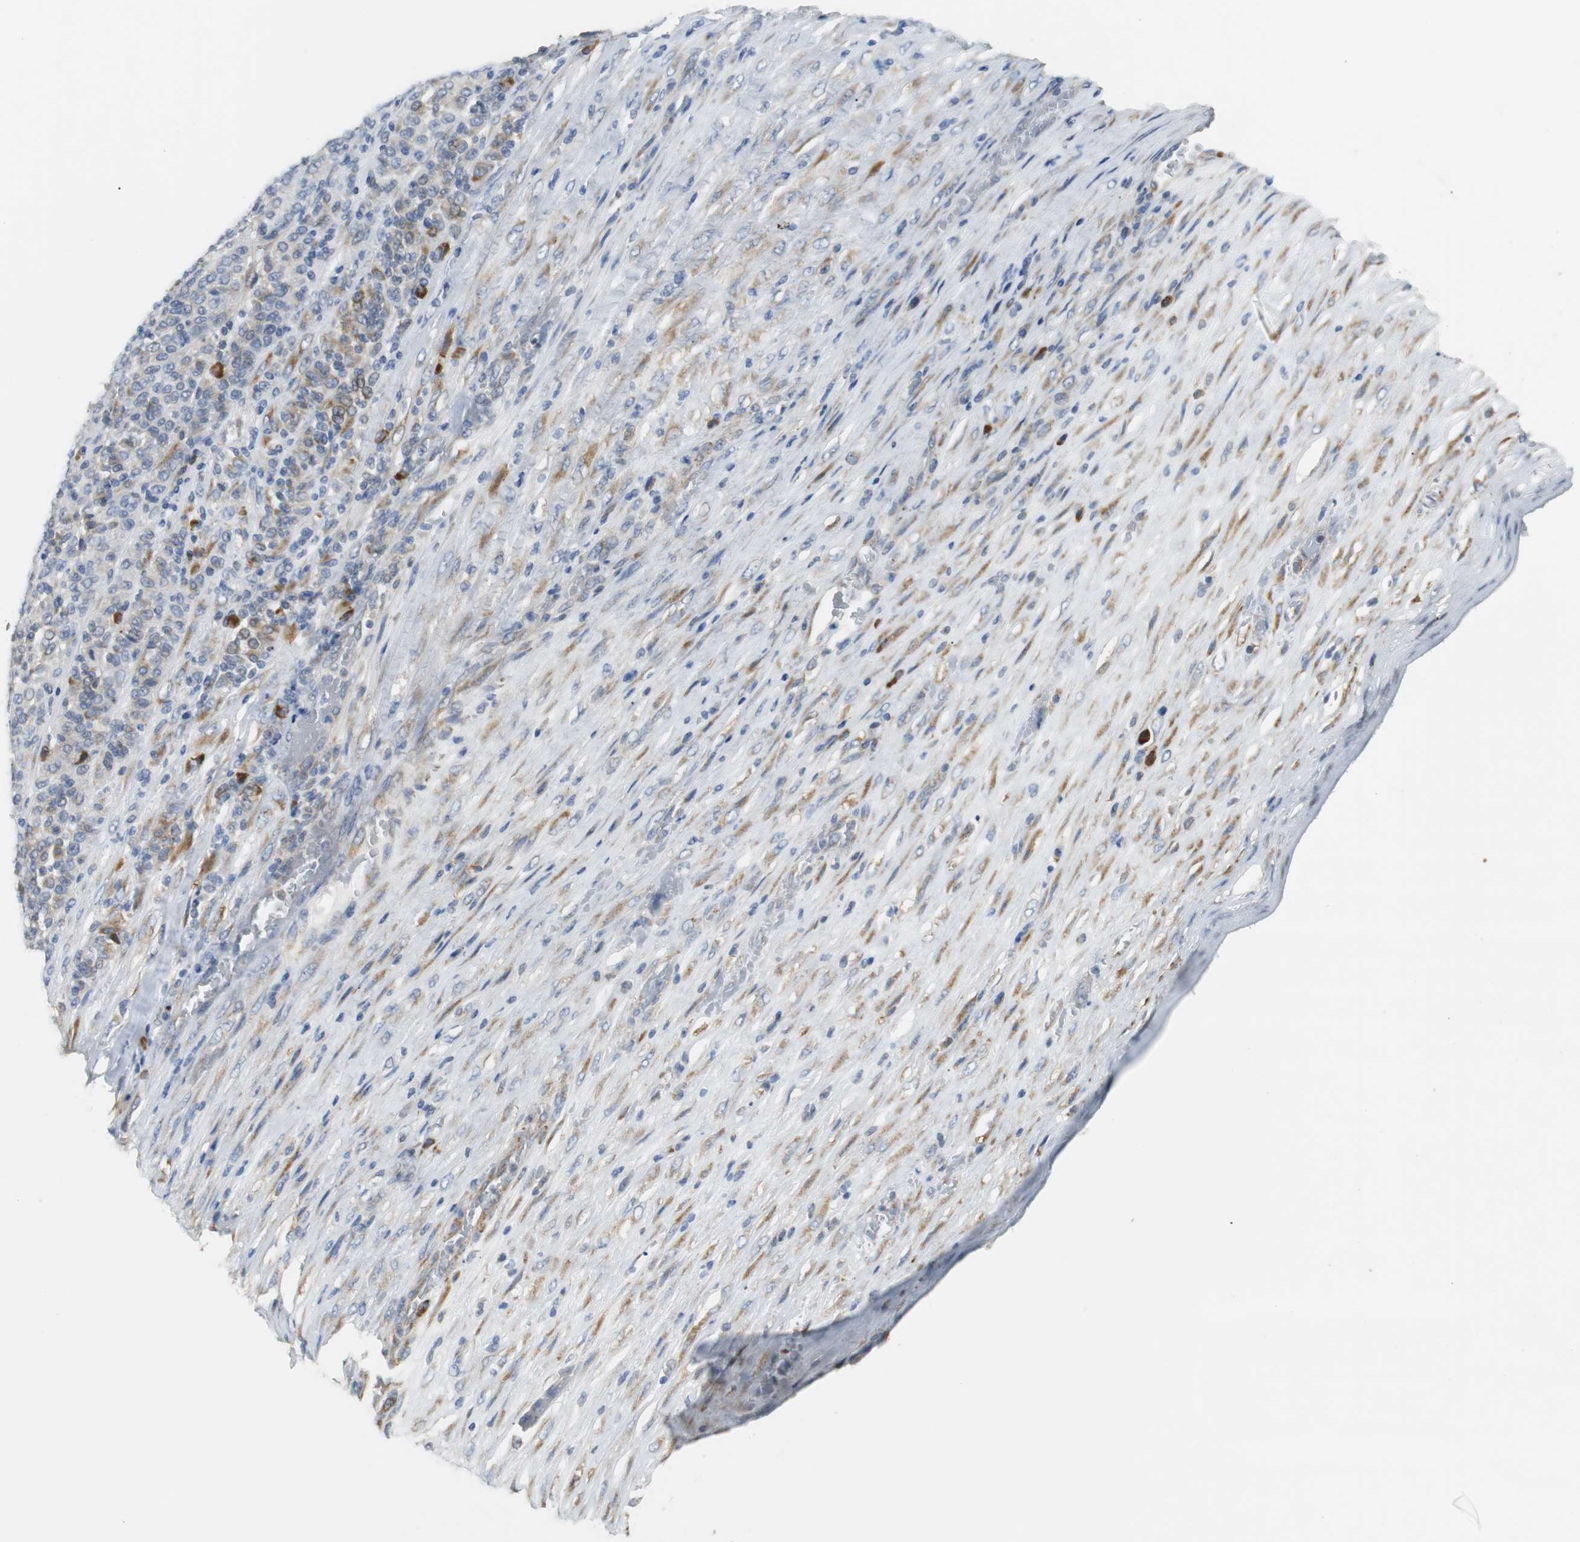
{"staining": {"intensity": "negative", "quantity": "none", "location": "none"}, "tissue": "melanoma", "cell_type": "Tumor cells", "image_type": "cancer", "snomed": [{"axis": "morphology", "description": "Malignant melanoma, Metastatic site"}, {"axis": "topography", "description": "Pancreas"}], "caption": "DAB (3,3'-diaminobenzidine) immunohistochemical staining of human melanoma displays no significant positivity in tumor cells.", "gene": "PDIA4", "patient": {"sex": "female", "age": 30}}